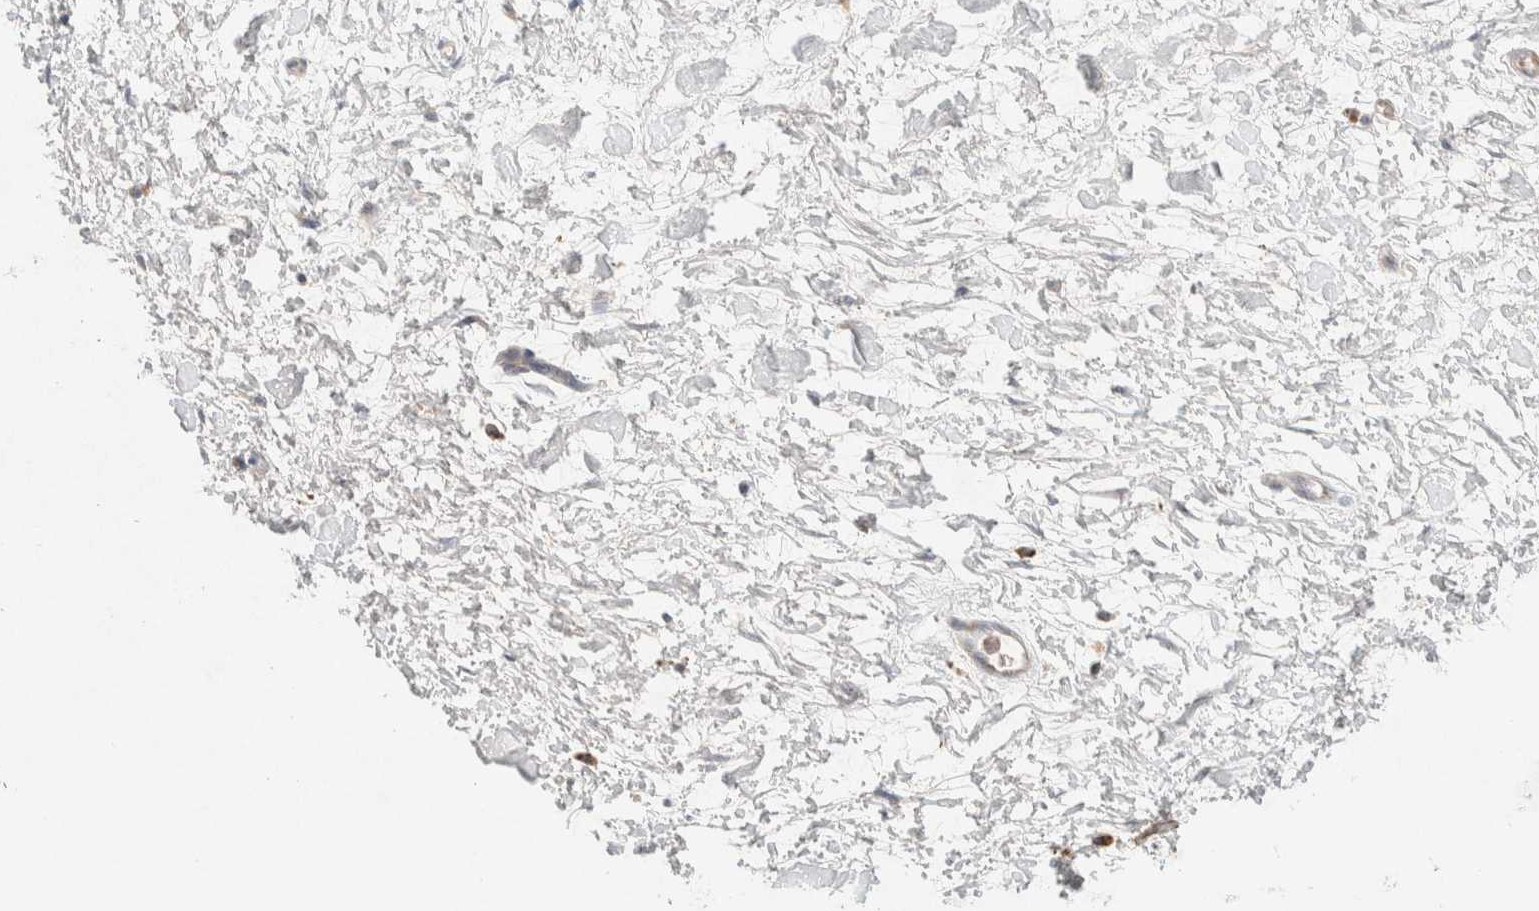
{"staining": {"intensity": "negative", "quantity": "none", "location": "none"}, "tissue": "adipose tissue", "cell_type": "Adipocytes", "image_type": "normal", "snomed": [{"axis": "morphology", "description": "Normal tissue, NOS"}, {"axis": "topography", "description": "Kidney"}, {"axis": "topography", "description": "Peripheral nerve tissue"}], "caption": "Adipocytes are negative for protein expression in unremarkable human adipose tissue. (DAB immunohistochemistry (IHC) with hematoxylin counter stain).", "gene": "GNAI1", "patient": {"sex": "male", "age": 7}}